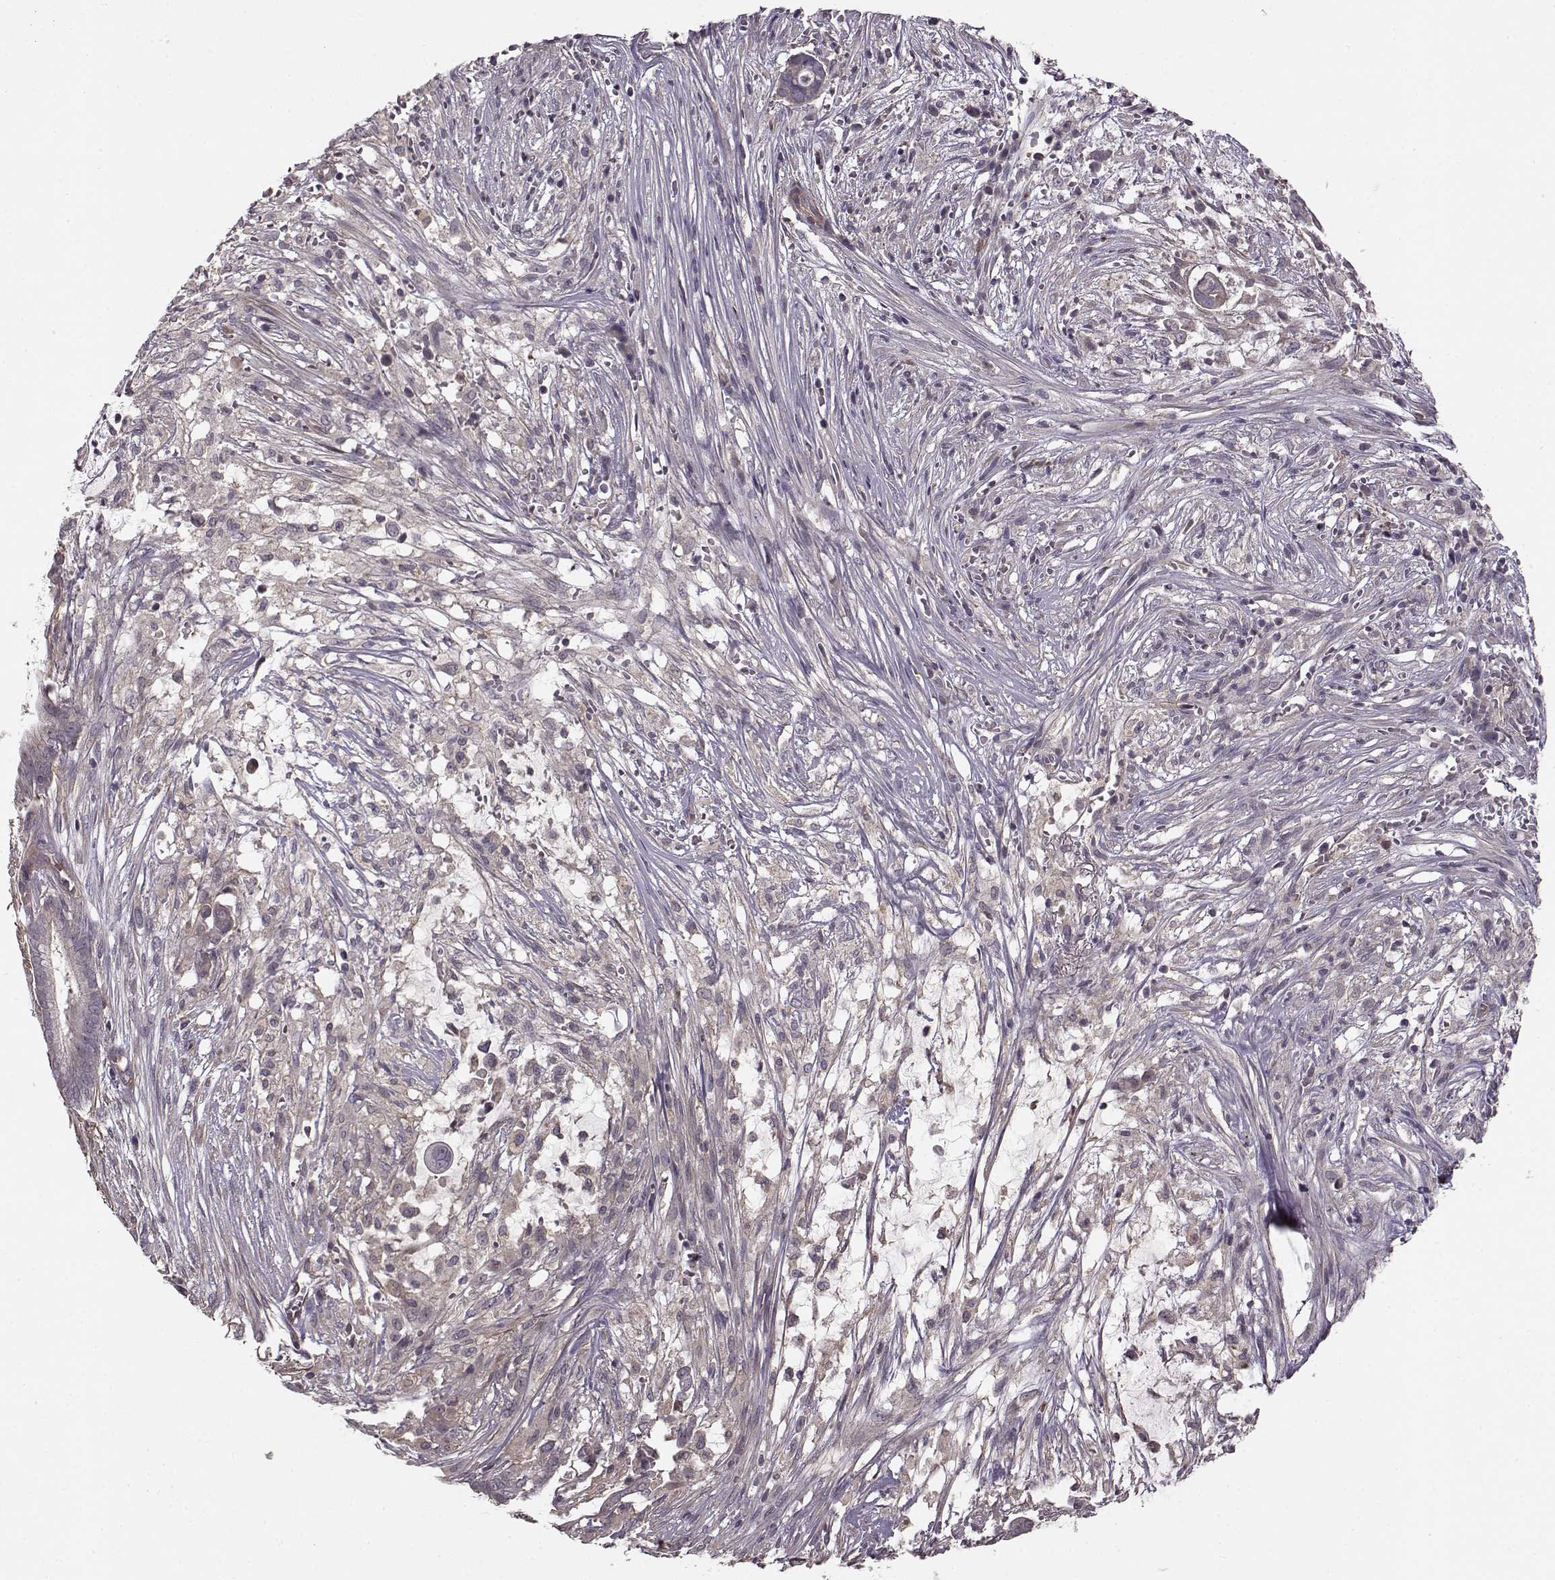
{"staining": {"intensity": "negative", "quantity": "none", "location": "none"}, "tissue": "pancreatic cancer", "cell_type": "Tumor cells", "image_type": "cancer", "snomed": [{"axis": "morphology", "description": "Adenocarcinoma, NOS"}, {"axis": "topography", "description": "Pancreas"}], "caption": "Tumor cells show no significant staining in adenocarcinoma (pancreatic).", "gene": "SLAIN2", "patient": {"sex": "male", "age": 61}}